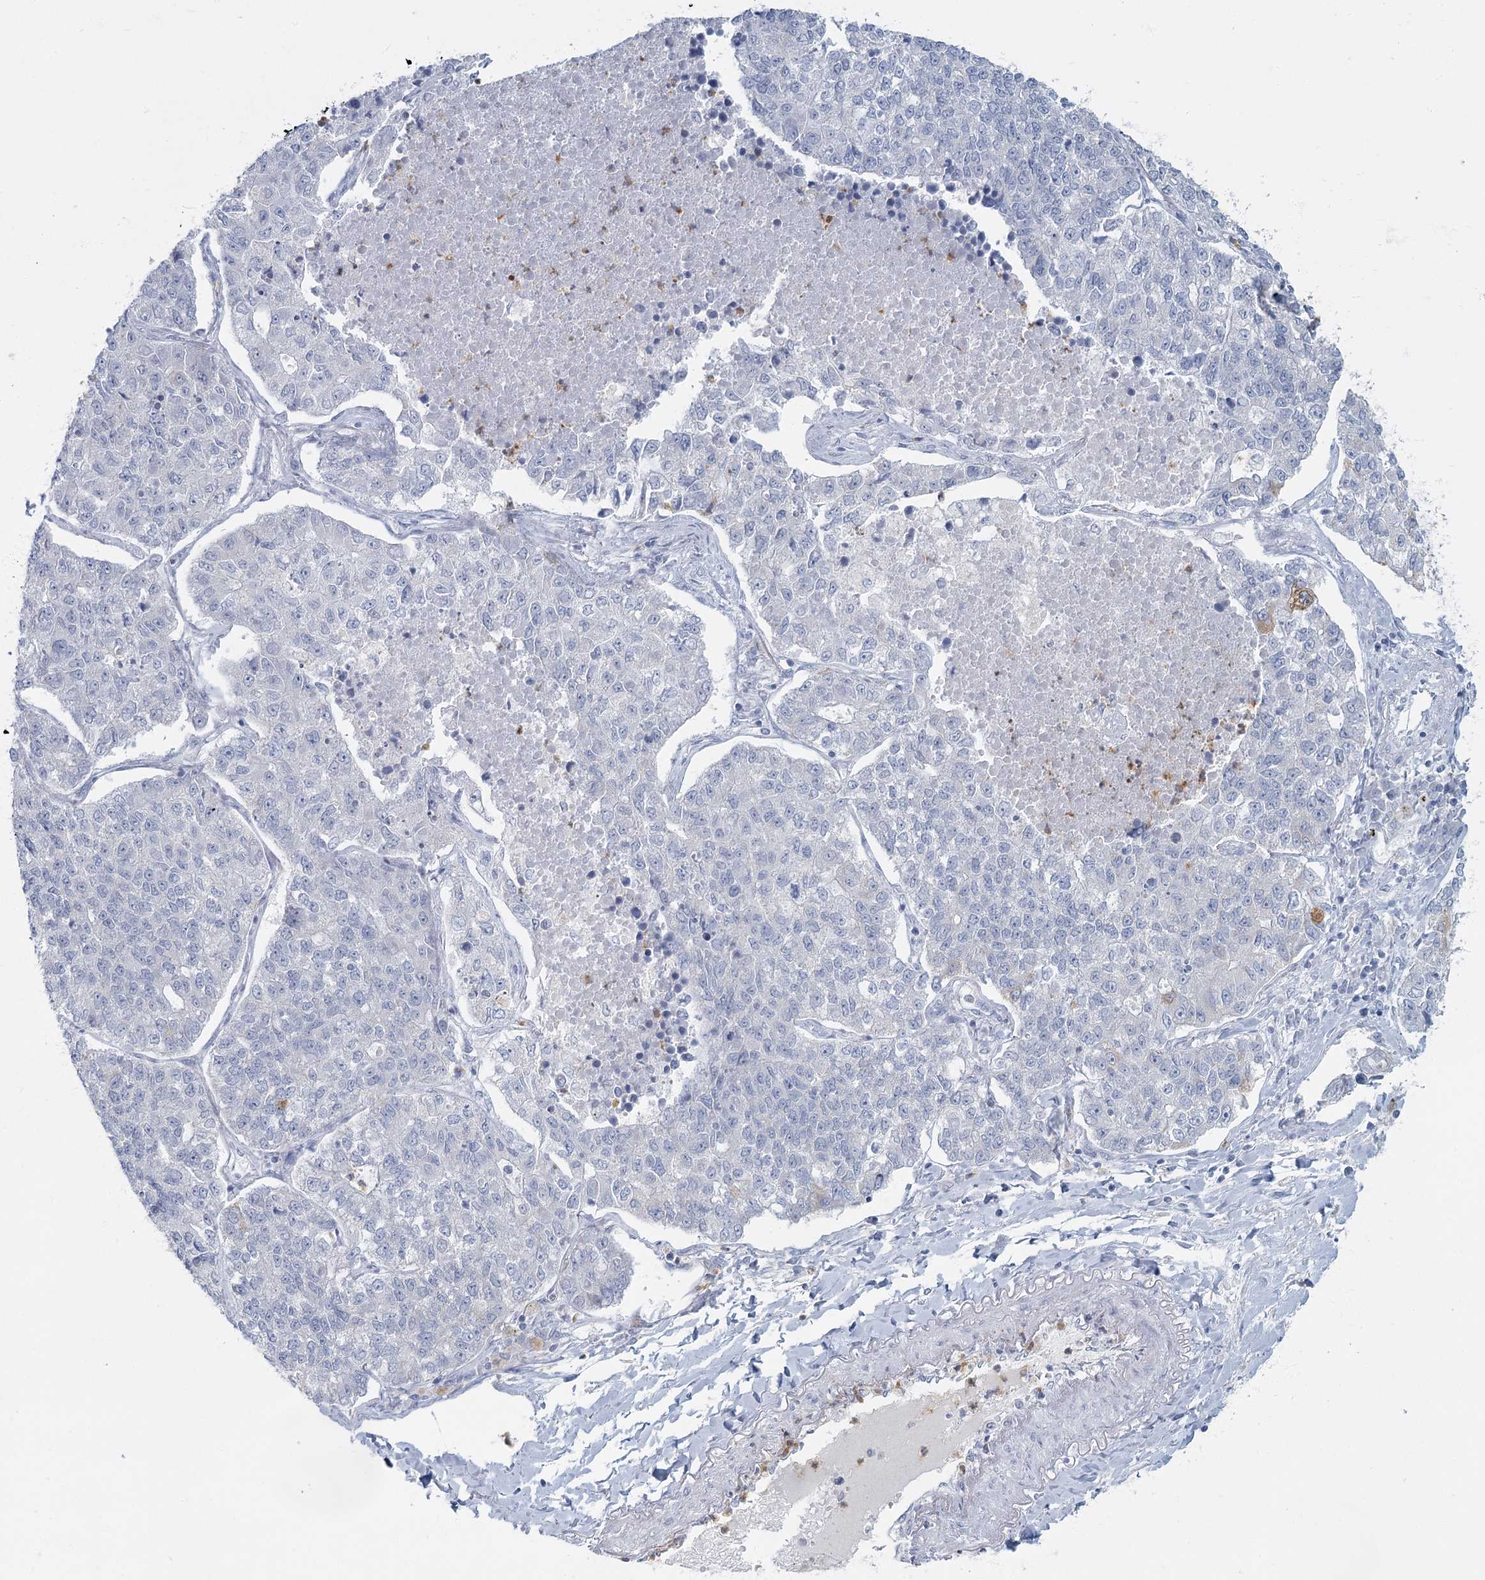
{"staining": {"intensity": "negative", "quantity": "none", "location": "none"}, "tissue": "lung cancer", "cell_type": "Tumor cells", "image_type": "cancer", "snomed": [{"axis": "morphology", "description": "Adenocarcinoma, NOS"}, {"axis": "topography", "description": "Lung"}], "caption": "Immunohistochemistry histopathology image of adenocarcinoma (lung) stained for a protein (brown), which demonstrates no positivity in tumor cells. (Brightfield microscopy of DAB (3,3'-diaminobenzidine) immunohistochemistry (IHC) at high magnification).", "gene": "FAM110C", "patient": {"sex": "male", "age": 49}}